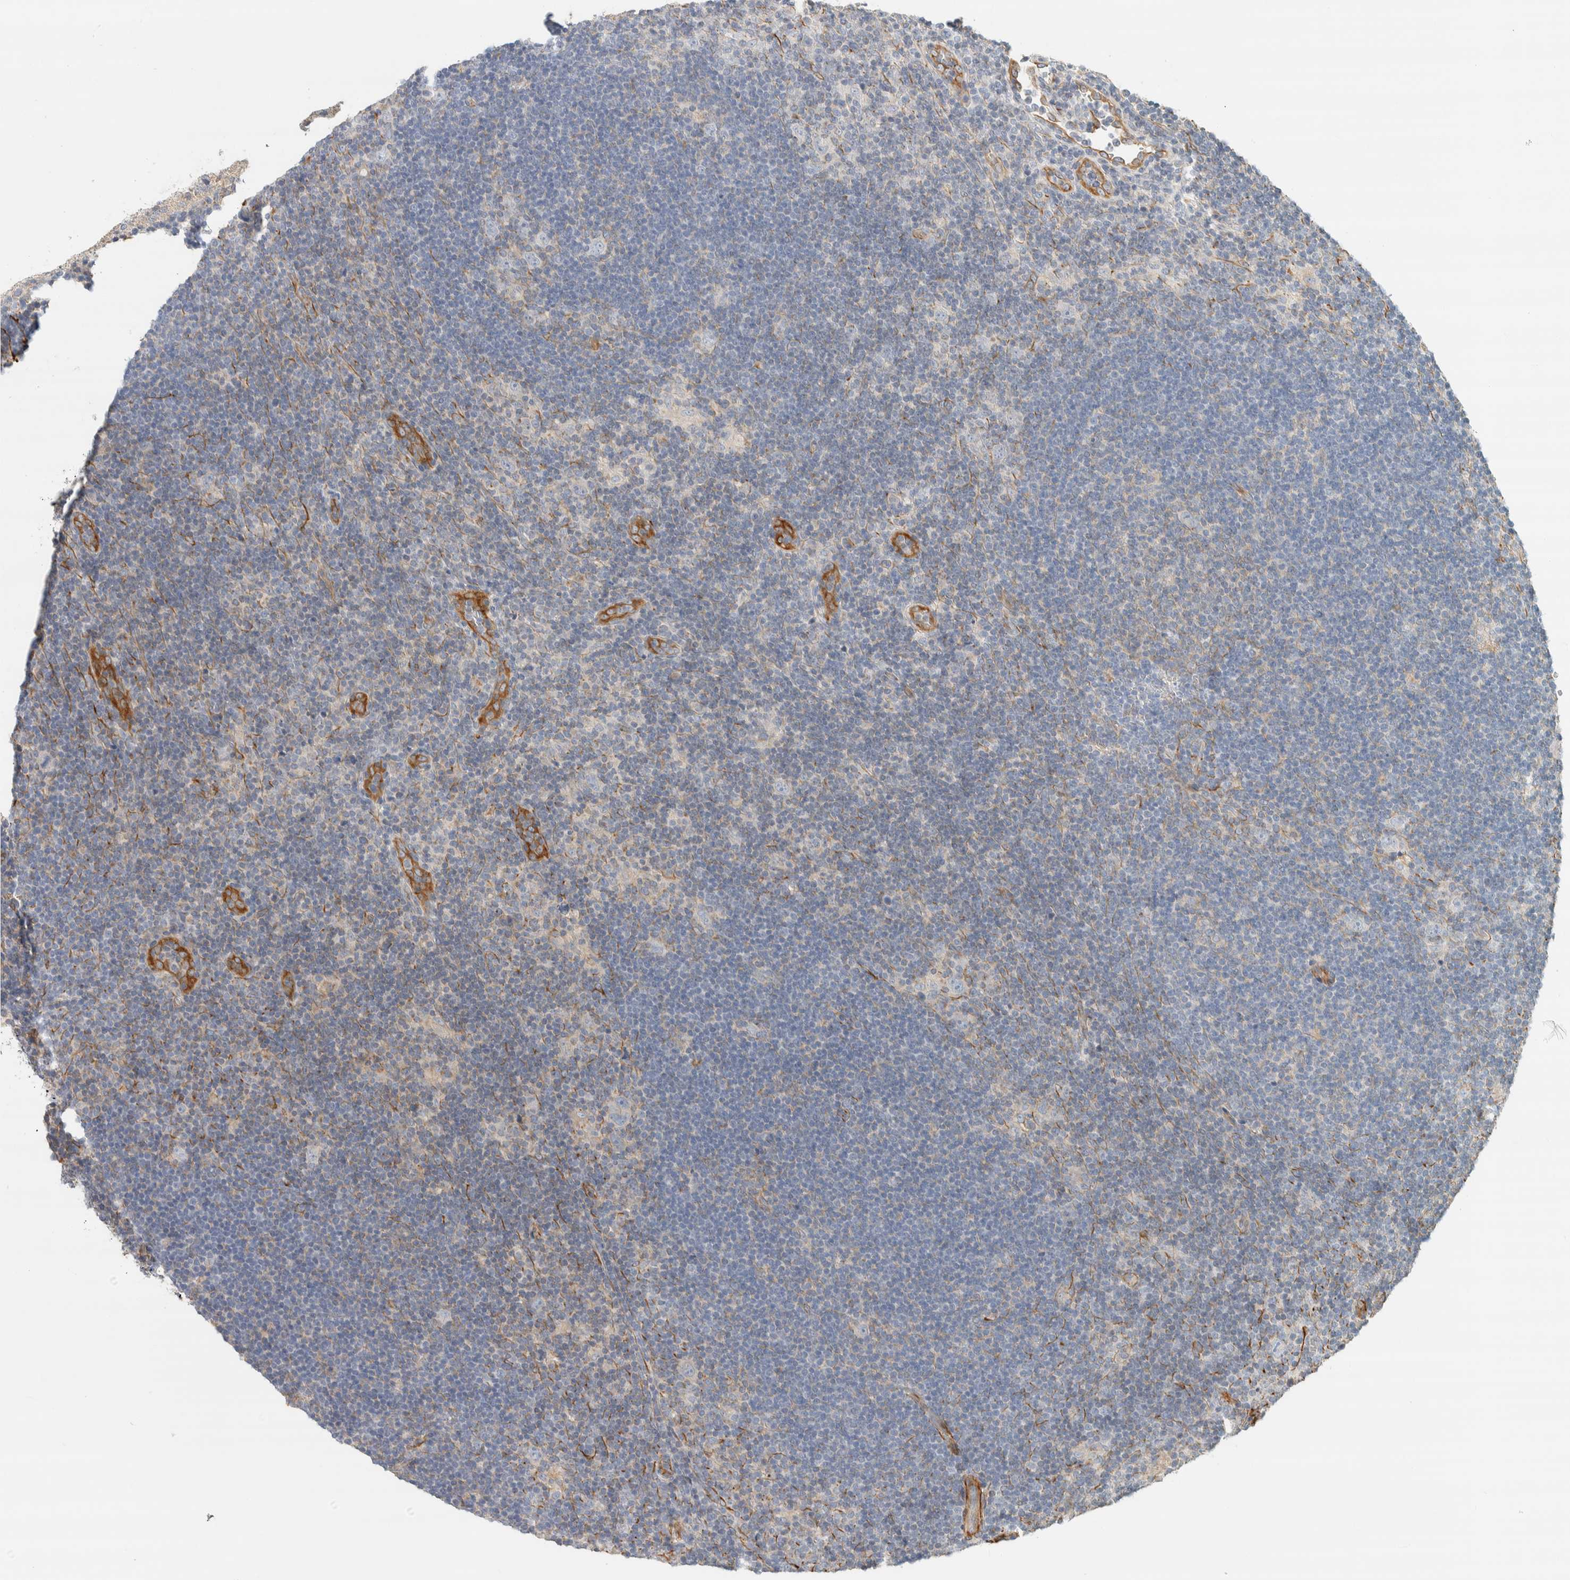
{"staining": {"intensity": "negative", "quantity": "none", "location": "none"}, "tissue": "lymphoma", "cell_type": "Tumor cells", "image_type": "cancer", "snomed": [{"axis": "morphology", "description": "Hodgkin's disease, NOS"}, {"axis": "topography", "description": "Lymph node"}], "caption": "Immunohistochemical staining of lymphoma demonstrates no significant expression in tumor cells.", "gene": "CDR2", "patient": {"sex": "female", "age": 57}}